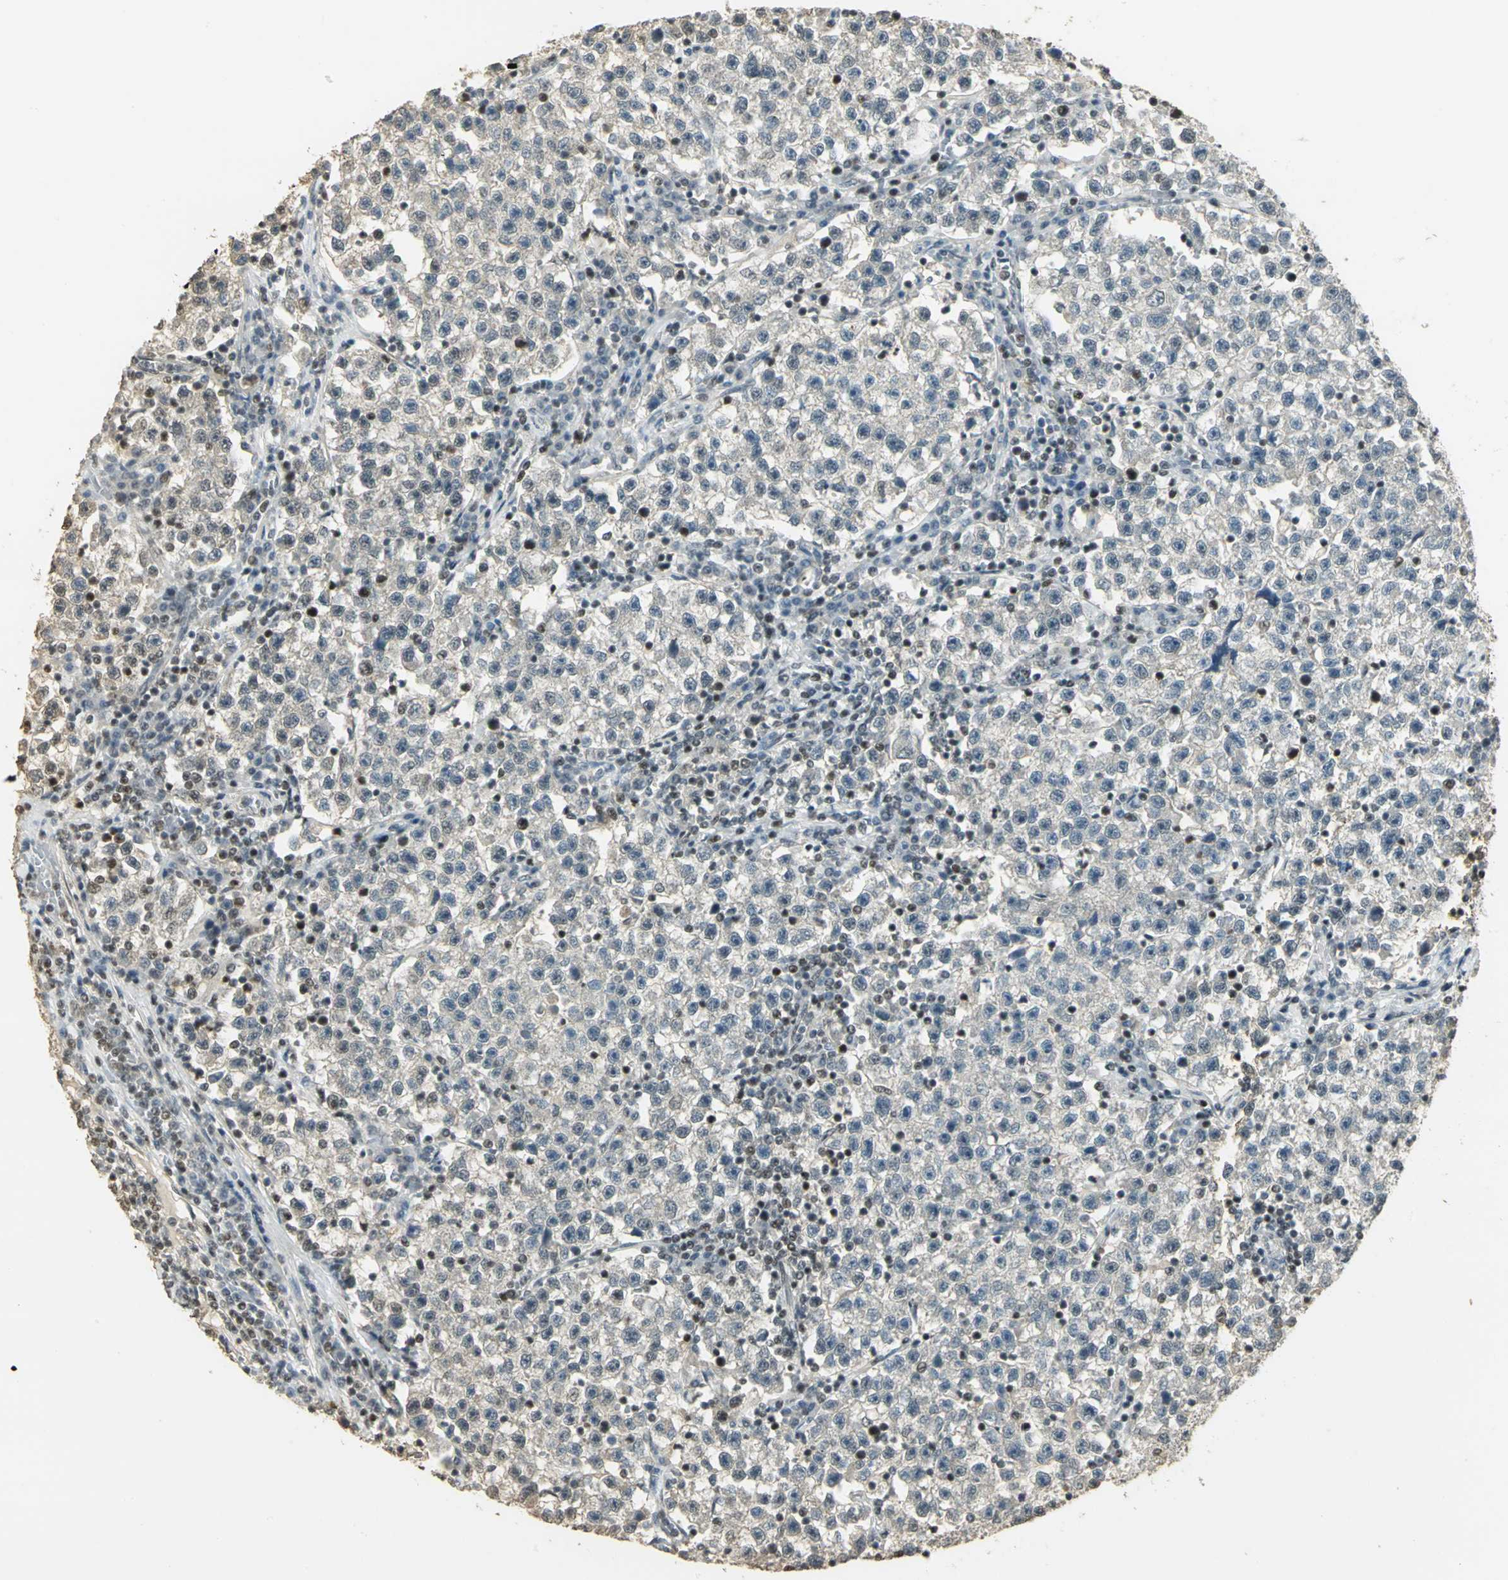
{"staining": {"intensity": "negative", "quantity": "none", "location": "none"}, "tissue": "testis cancer", "cell_type": "Tumor cells", "image_type": "cancer", "snomed": [{"axis": "morphology", "description": "Seminoma, NOS"}, {"axis": "topography", "description": "Testis"}], "caption": "An immunohistochemistry image of testis cancer is shown. There is no staining in tumor cells of testis cancer.", "gene": "ELF1", "patient": {"sex": "male", "age": 22}}